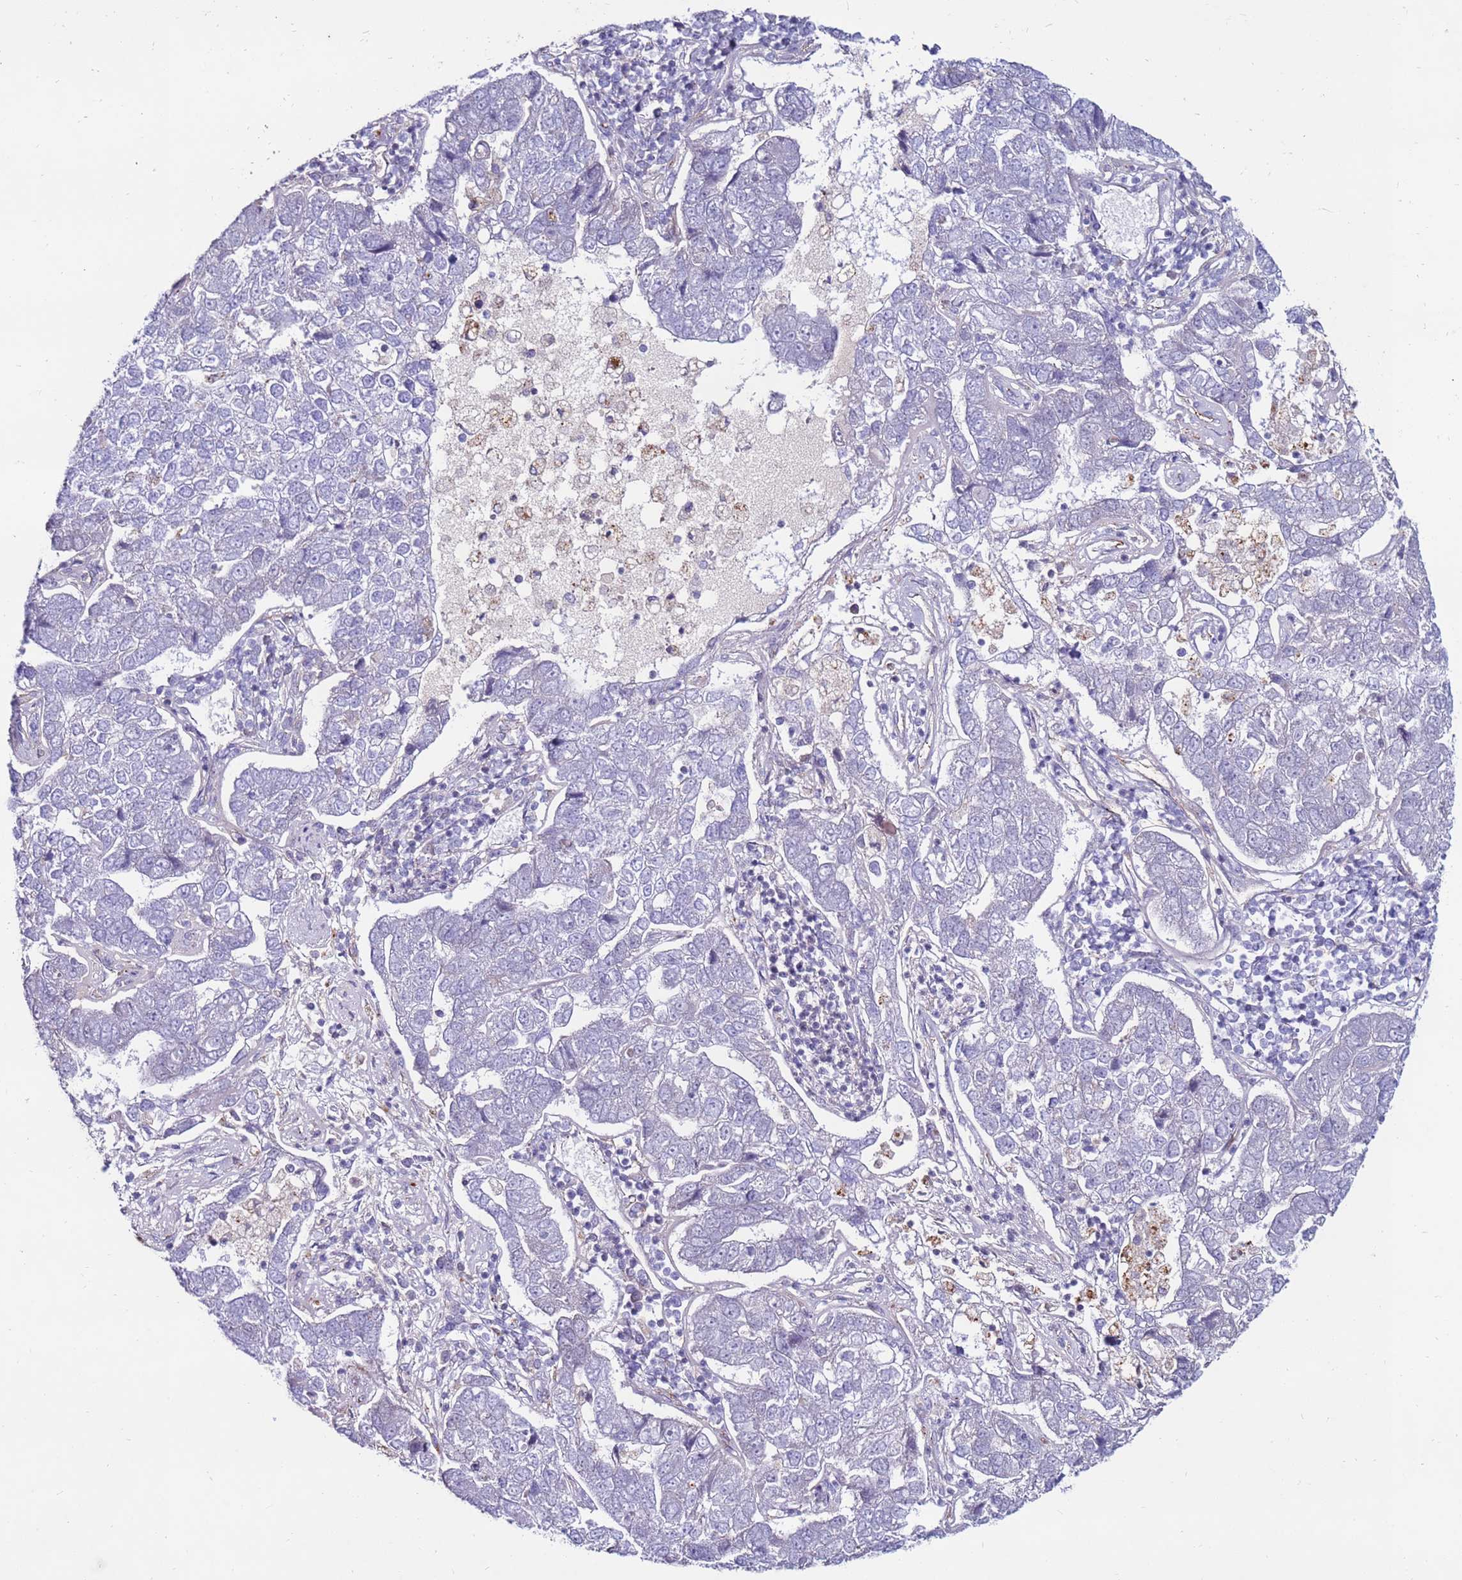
{"staining": {"intensity": "negative", "quantity": "none", "location": "none"}, "tissue": "pancreatic cancer", "cell_type": "Tumor cells", "image_type": "cancer", "snomed": [{"axis": "morphology", "description": "Adenocarcinoma, NOS"}, {"axis": "topography", "description": "Pancreas"}], "caption": "A histopathology image of pancreatic cancer (adenocarcinoma) stained for a protein reveals no brown staining in tumor cells.", "gene": "CLEC4M", "patient": {"sex": "female", "age": 61}}